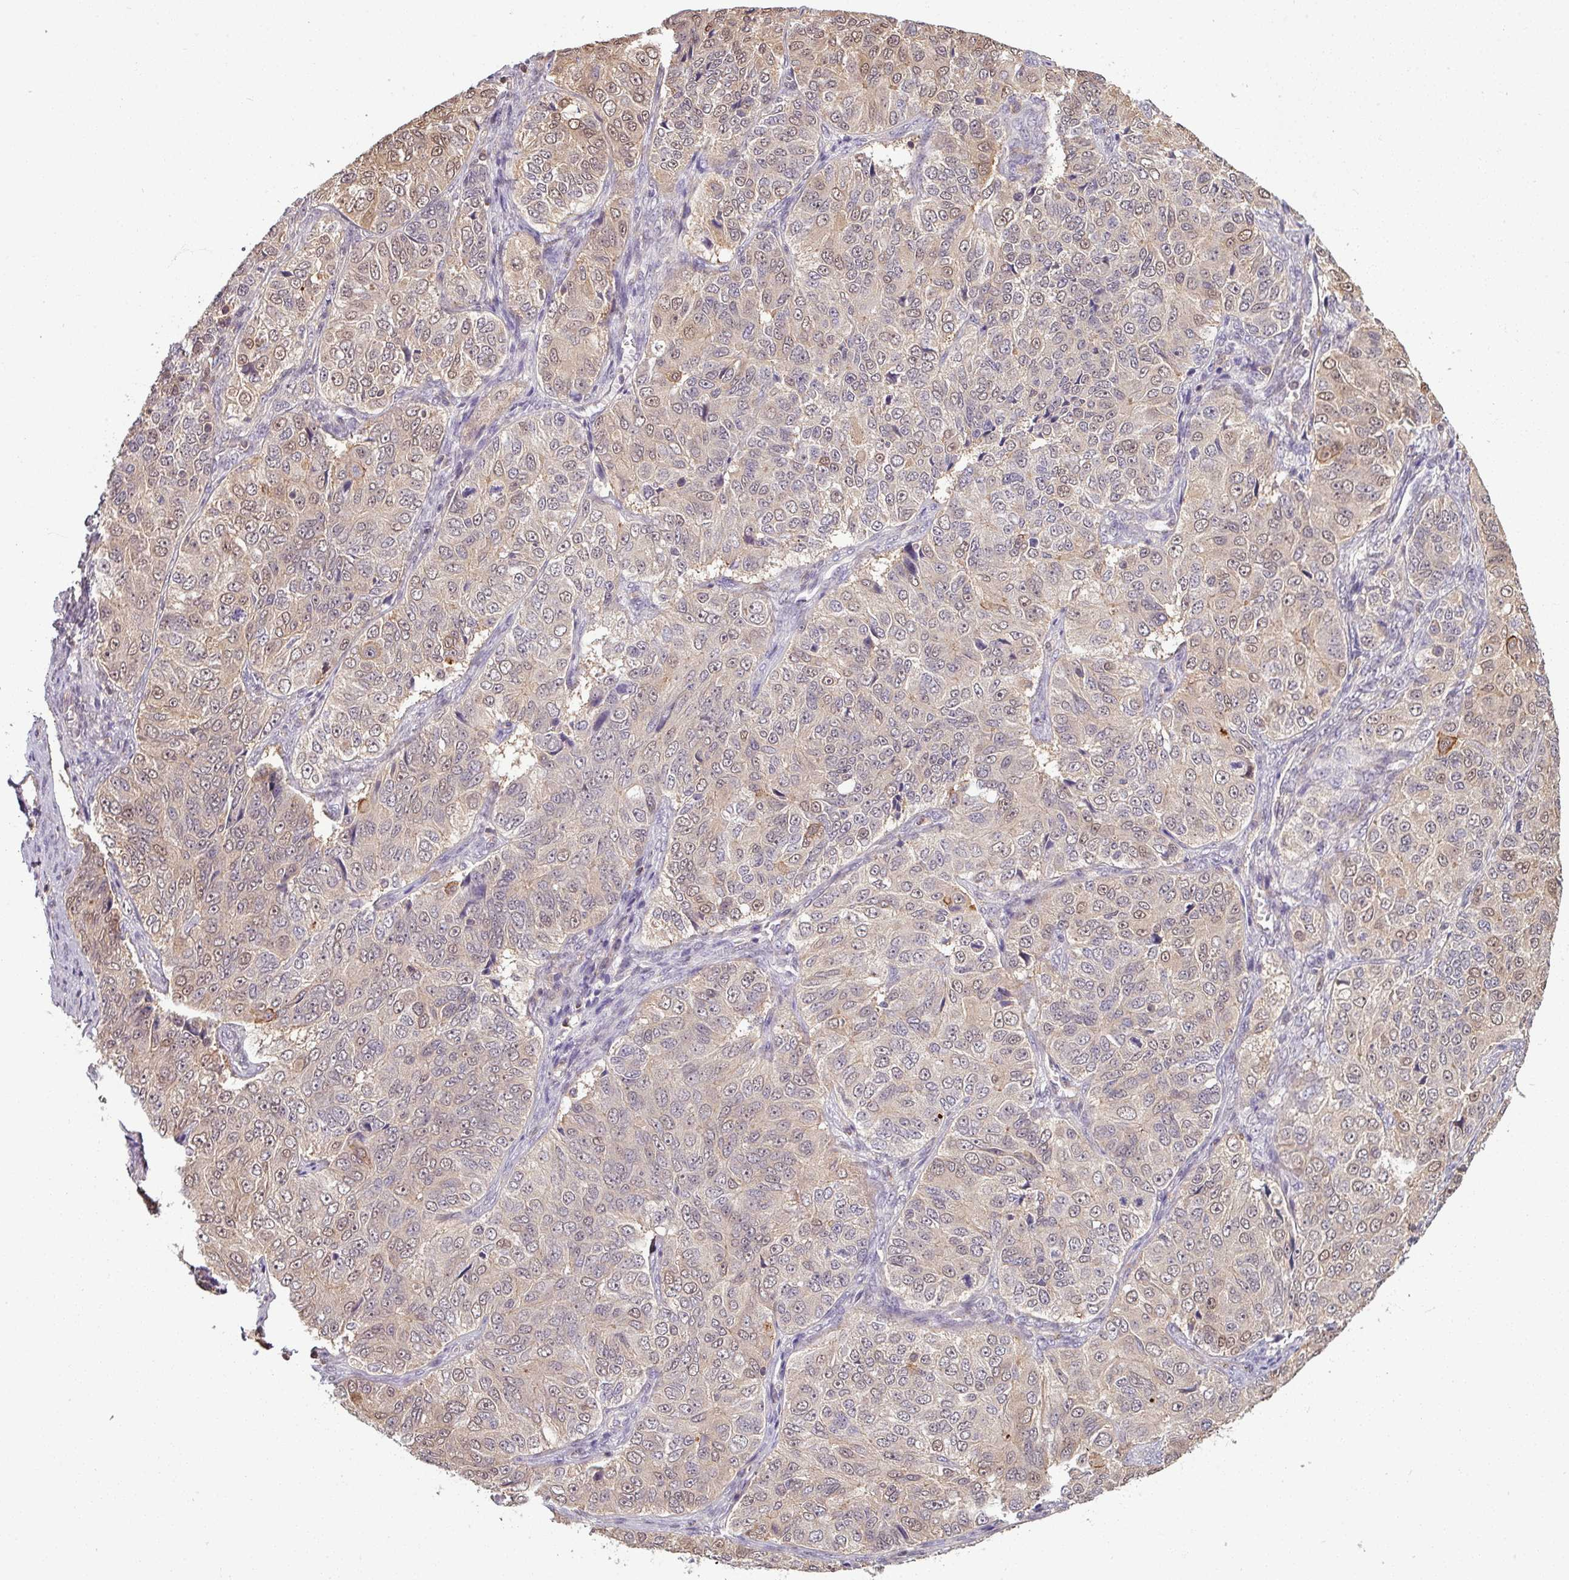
{"staining": {"intensity": "weak", "quantity": "25%-75%", "location": "cytoplasmic/membranous,nuclear"}, "tissue": "ovarian cancer", "cell_type": "Tumor cells", "image_type": "cancer", "snomed": [{"axis": "morphology", "description": "Carcinoma, endometroid"}, {"axis": "topography", "description": "Ovary"}], "caption": "DAB immunohistochemical staining of ovarian endometroid carcinoma exhibits weak cytoplasmic/membranous and nuclear protein expression in approximately 25%-75% of tumor cells.", "gene": "TUSC3", "patient": {"sex": "female", "age": 51}}